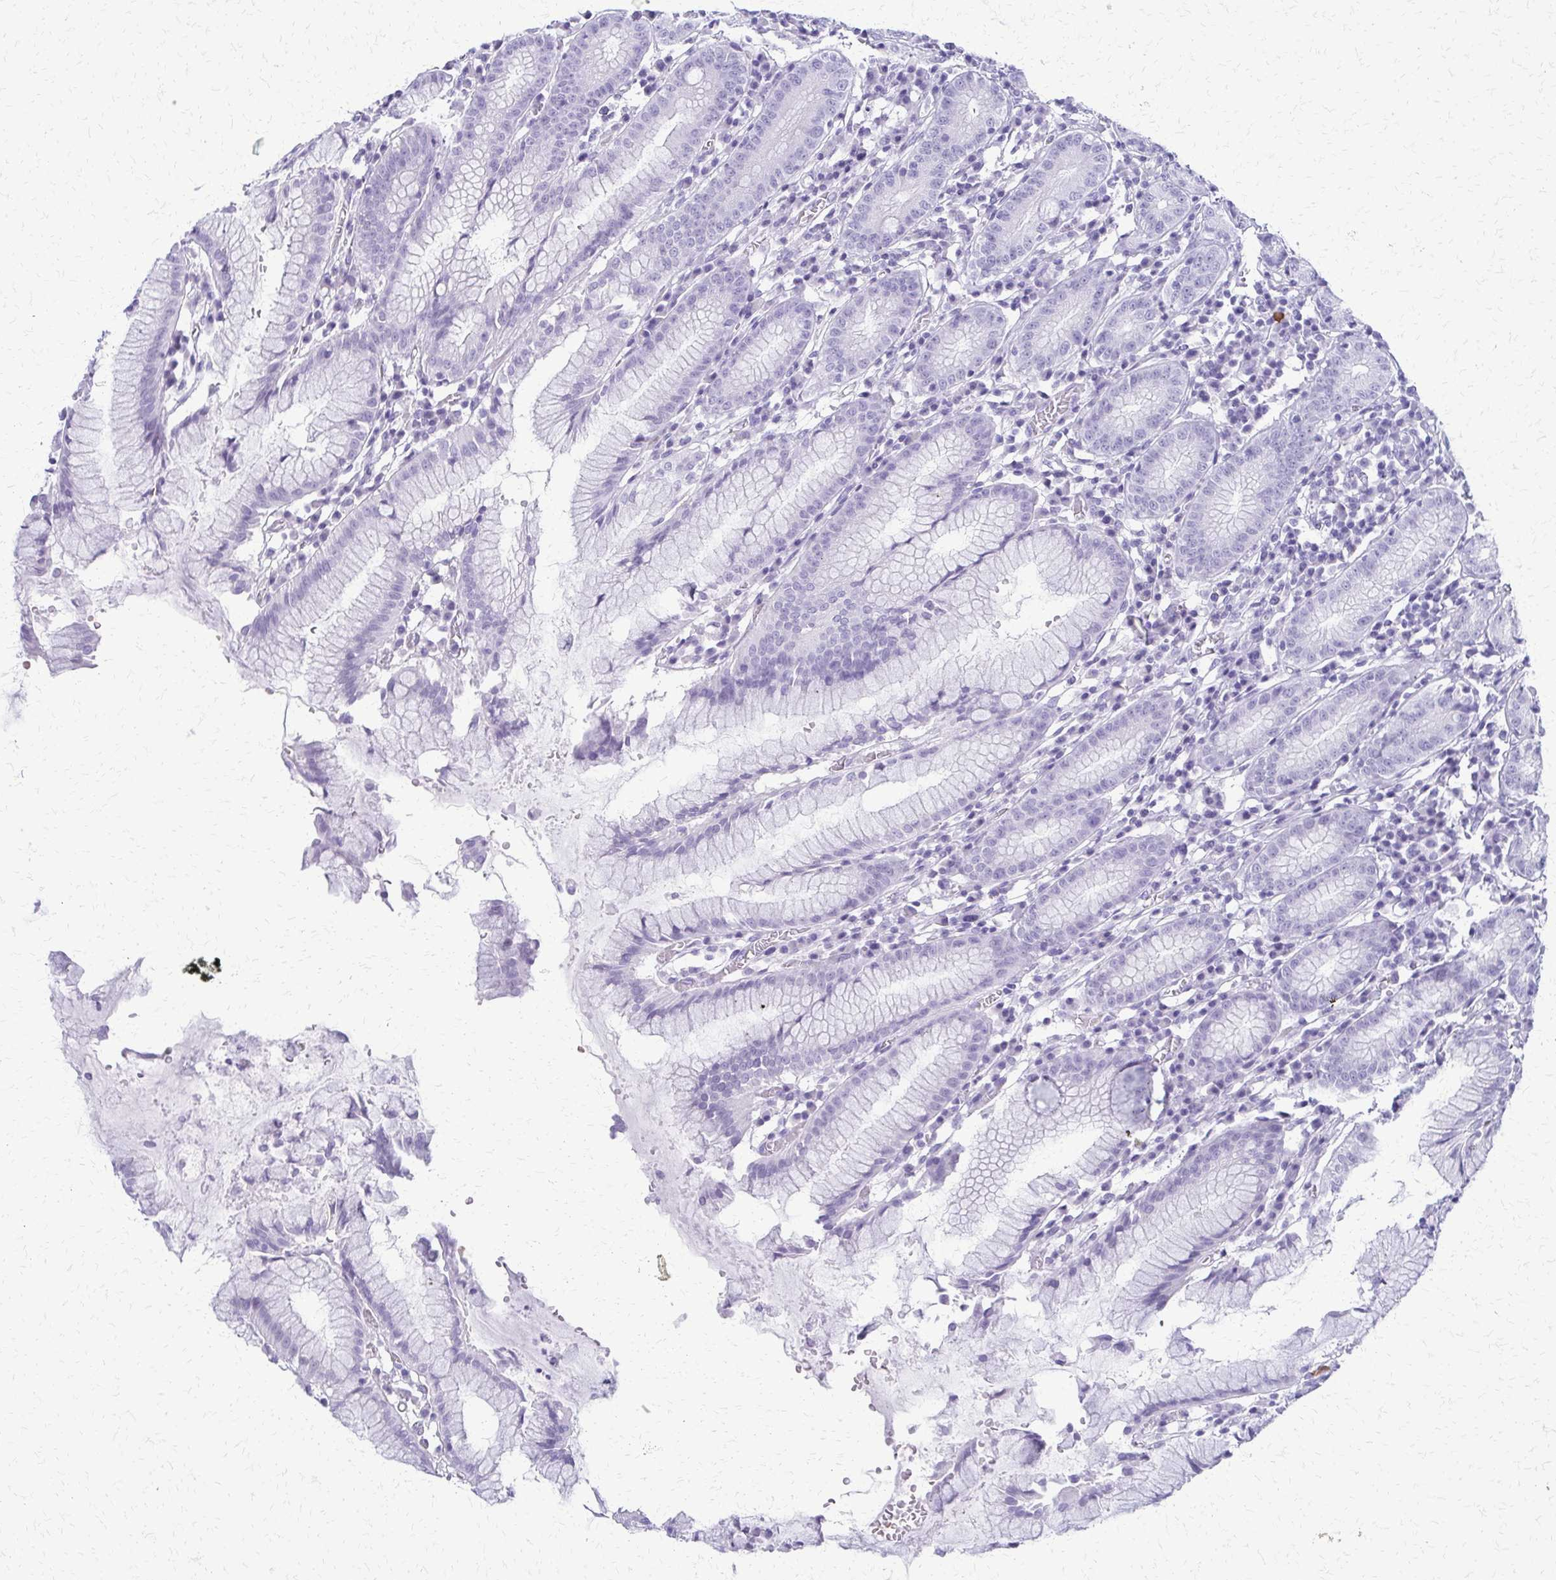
{"staining": {"intensity": "negative", "quantity": "none", "location": "none"}, "tissue": "stomach", "cell_type": "Glandular cells", "image_type": "normal", "snomed": [{"axis": "morphology", "description": "Normal tissue, NOS"}, {"axis": "topography", "description": "Stomach"}], "caption": "DAB immunohistochemical staining of normal human stomach displays no significant expression in glandular cells.", "gene": "FAM162B", "patient": {"sex": "male", "age": 55}}